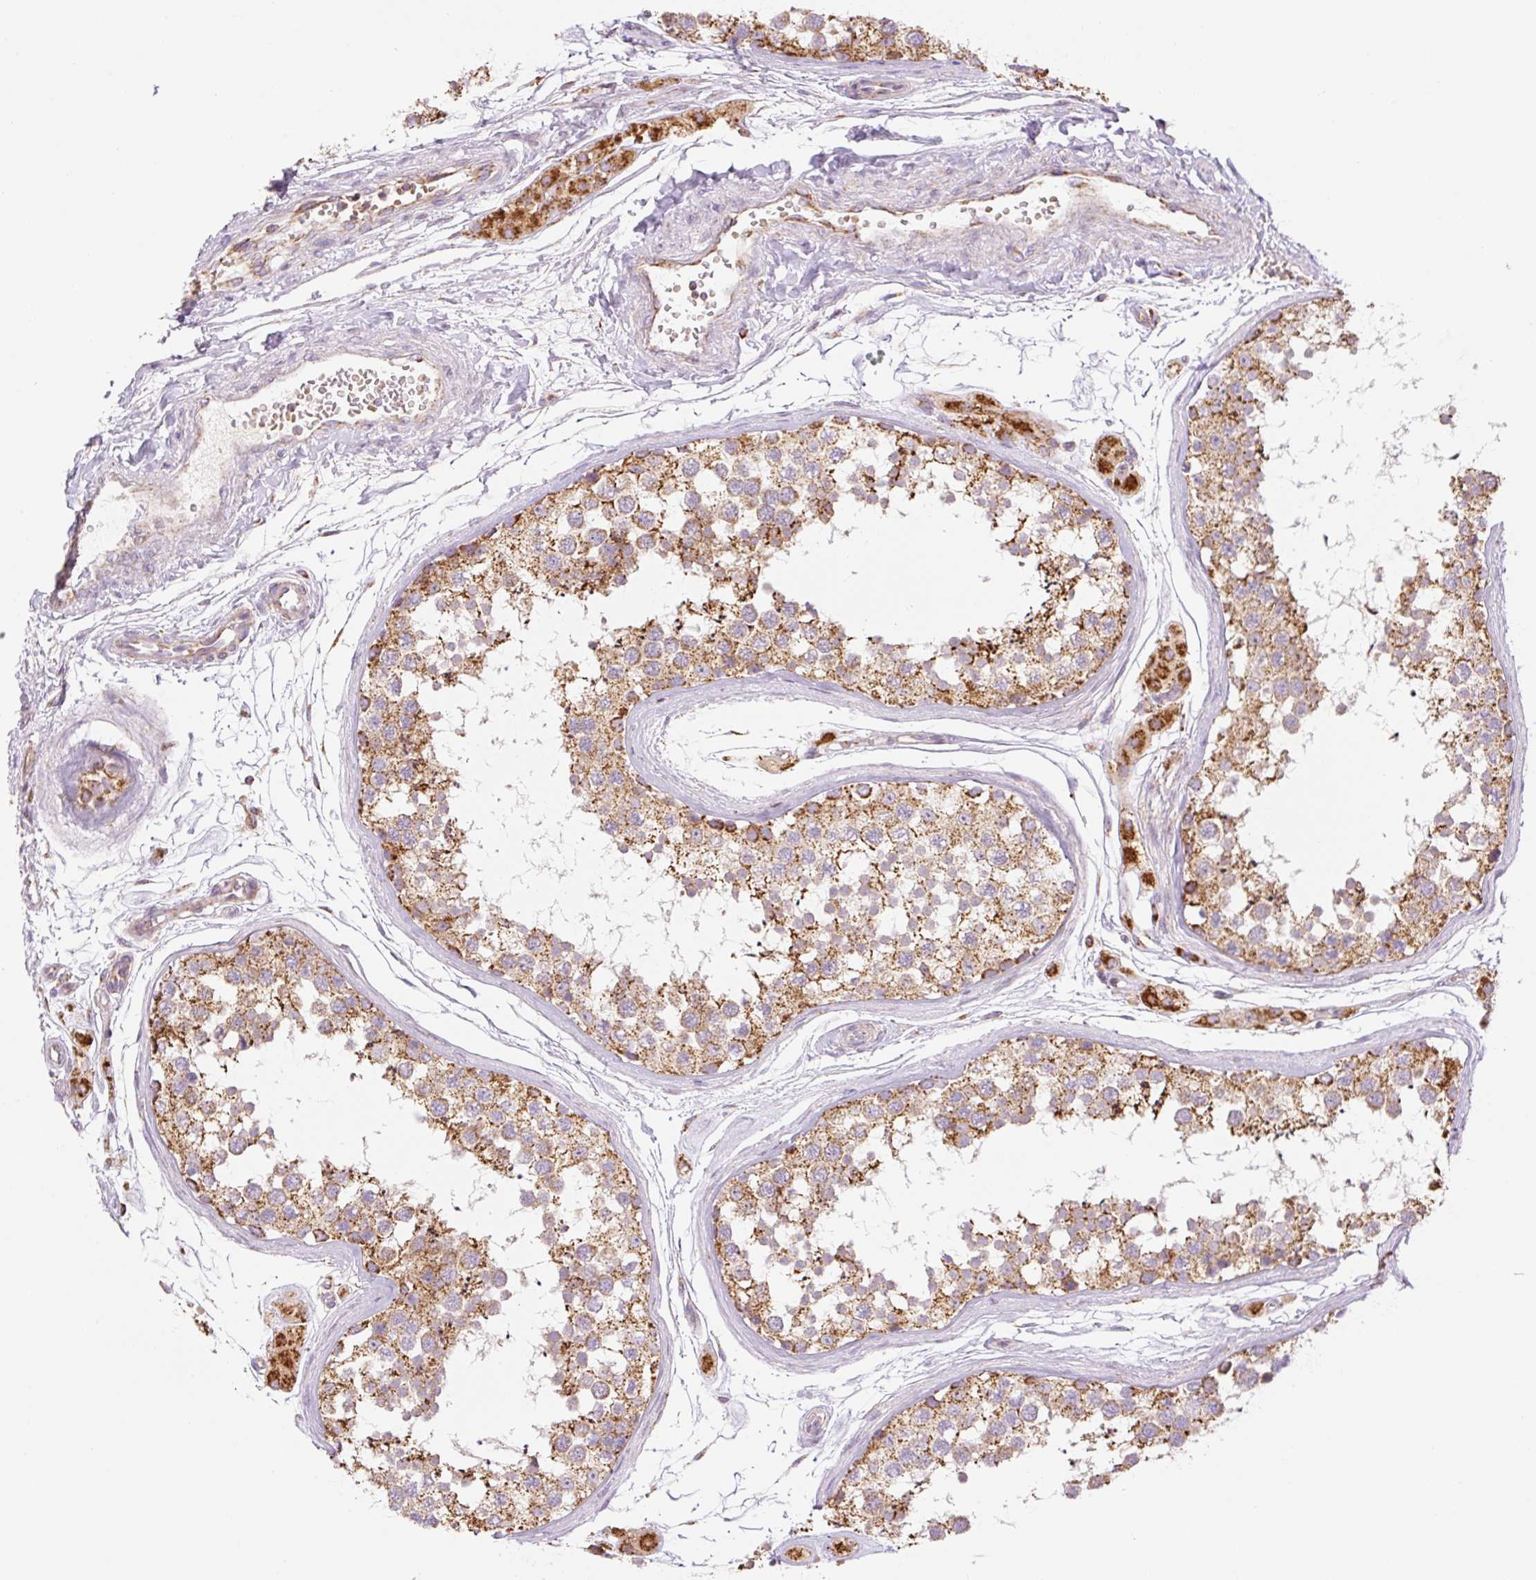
{"staining": {"intensity": "strong", "quantity": "25%-75%", "location": "cytoplasmic/membranous"}, "tissue": "testis", "cell_type": "Cells in seminiferous ducts", "image_type": "normal", "snomed": [{"axis": "morphology", "description": "Normal tissue, NOS"}, {"axis": "topography", "description": "Testis"}], "caption": "DAB (3,3'-diaminobenzidine) immunohistochemical staining of unremarkable testis shows strong cytoplasmic/membranous protein staining in about 25%-75% of cells in seminiferous ducts.", "gene": "GOSR2", "patient": {"sex": "male", "age": 56}}